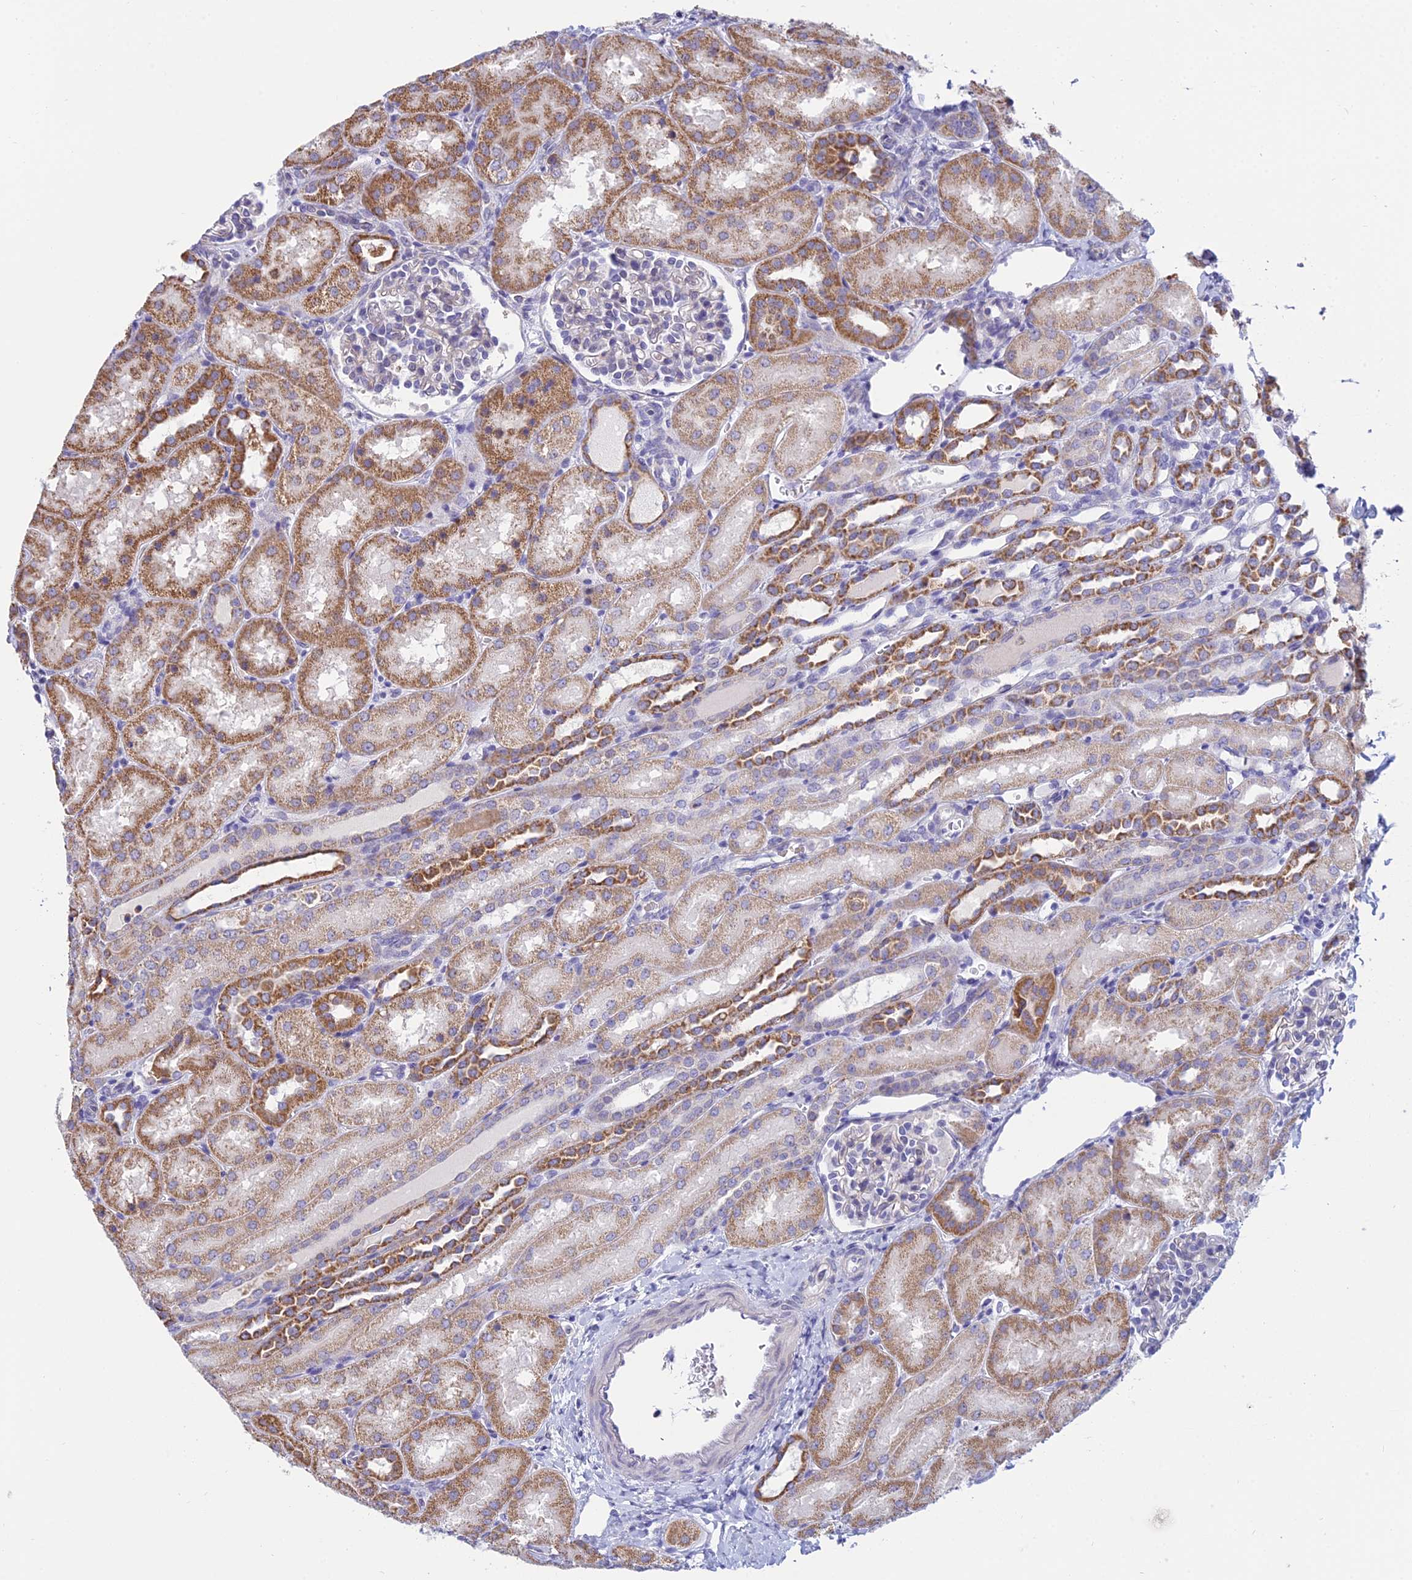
{"staining": {"intensity": "negative", "quantity": "none", "location": "none"}, "tissue": "kidney", "cell_type": "Cells in glomeruli", "image_type": "normal", "snomed": [{"axis": "morphology", "description": "Normal tissue, NOS"}, {"axis": "topography", "description": "Kidney"}], "caption": "Unremarkable kidney was stained to show a protein in brown. There is no significant positivity in cells in glomeruli. (Stains: DAB IHC with hematoxylin counter stain, Microscopy: brightfield microscopy at high magnification).", "gene": "CFAP206", "patient": {"sex": "male", "age": 1}}